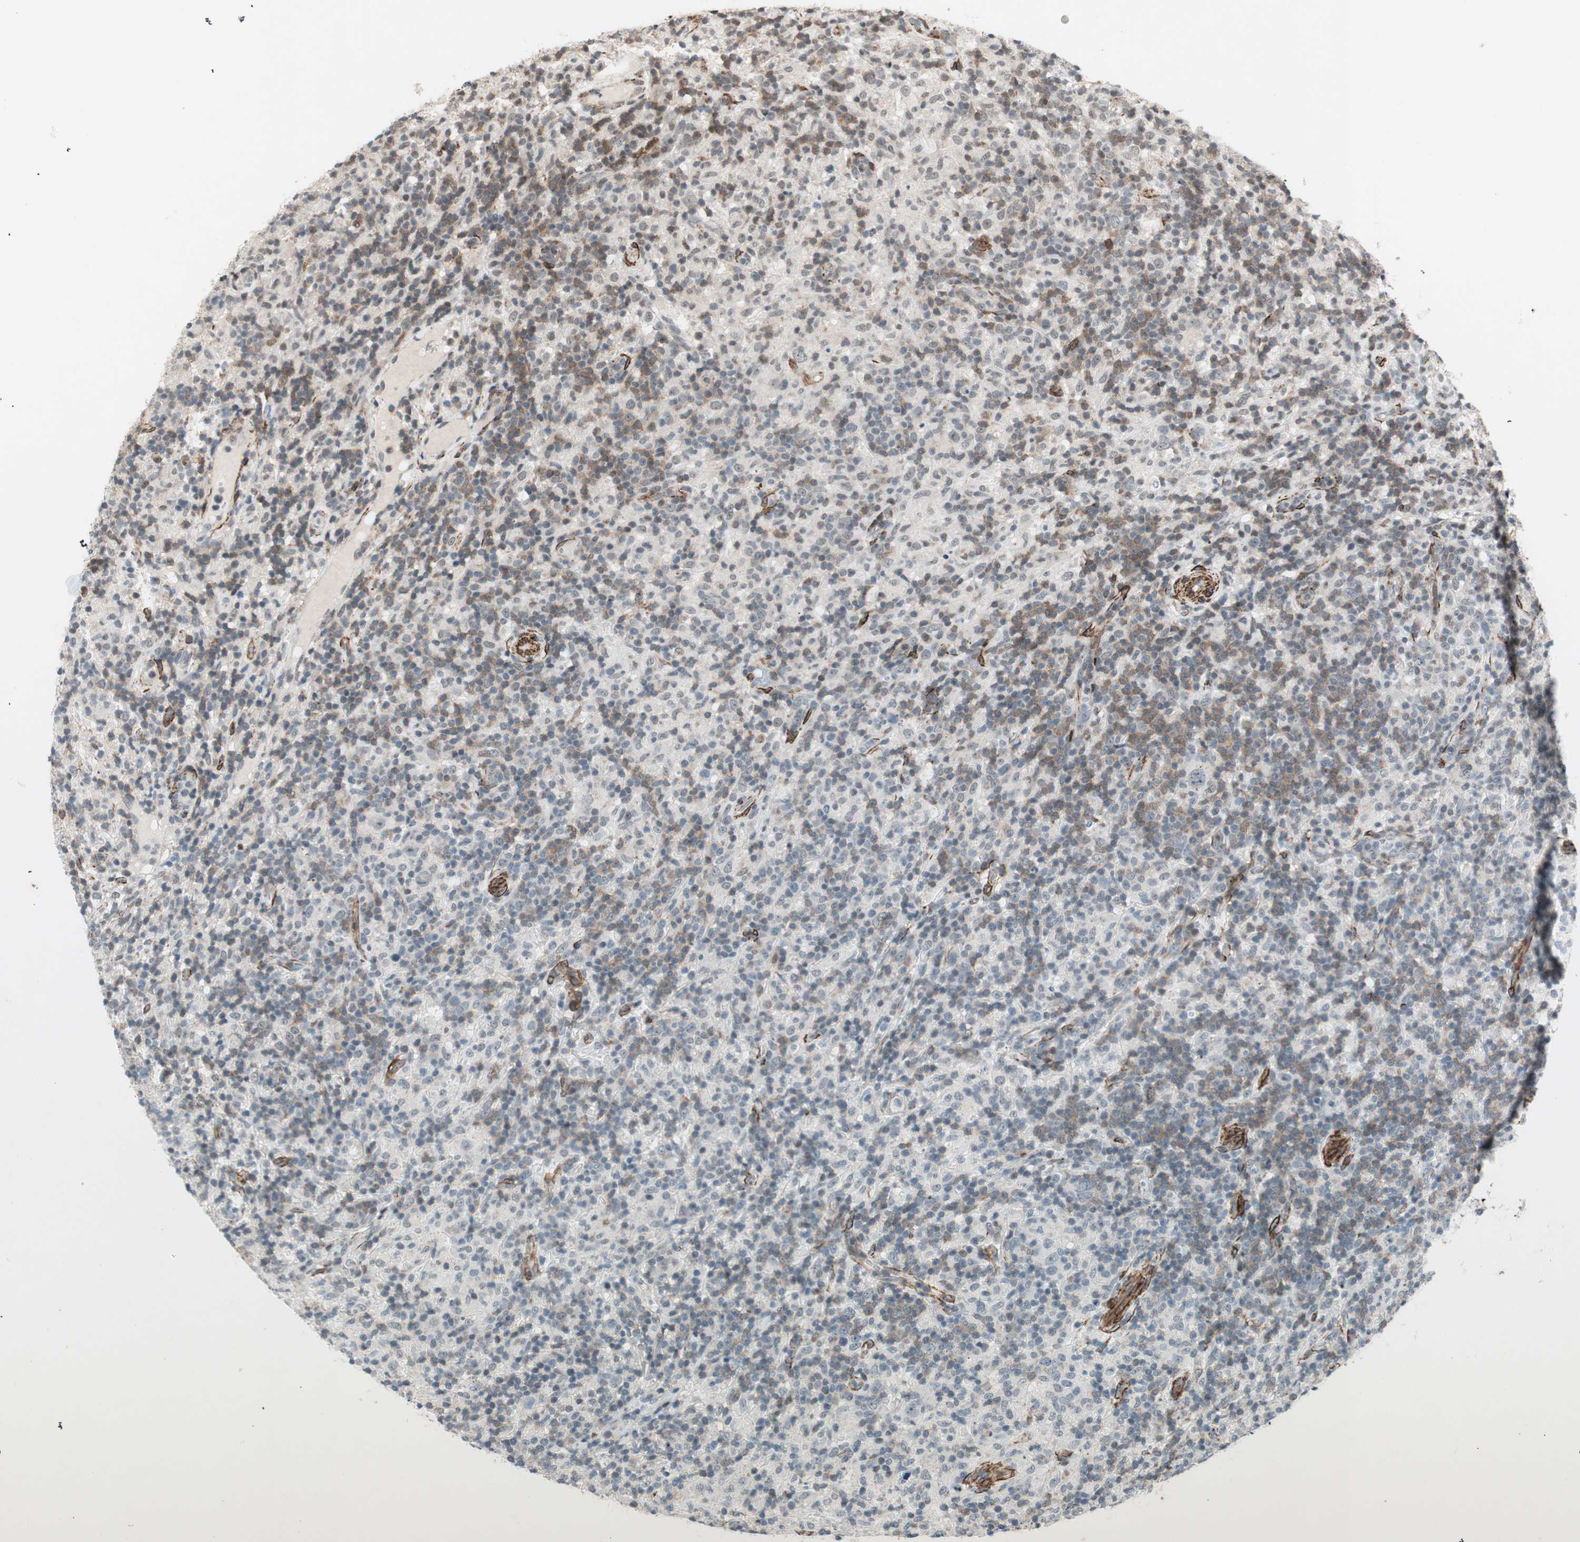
{"staining": {"intensity": "negative", "quantity": "none", "location": "none"}, "tissue": "lymphoma", "cell_type": "Tumor cells", "image_type": "cancer", "snomed": [{"axis": "morphology", "description": "Hodgkin's disease, NOS"}, {"axis": "topography", "description": "Lymph node"}], "caption": "Immunohistochemistry photomicrograph of lymphoma stained for a protein (brown), which demonstrates no positivity in tumor cells.", "gene": "CDK19", "patient": {"sex": "male", "age": 70}}